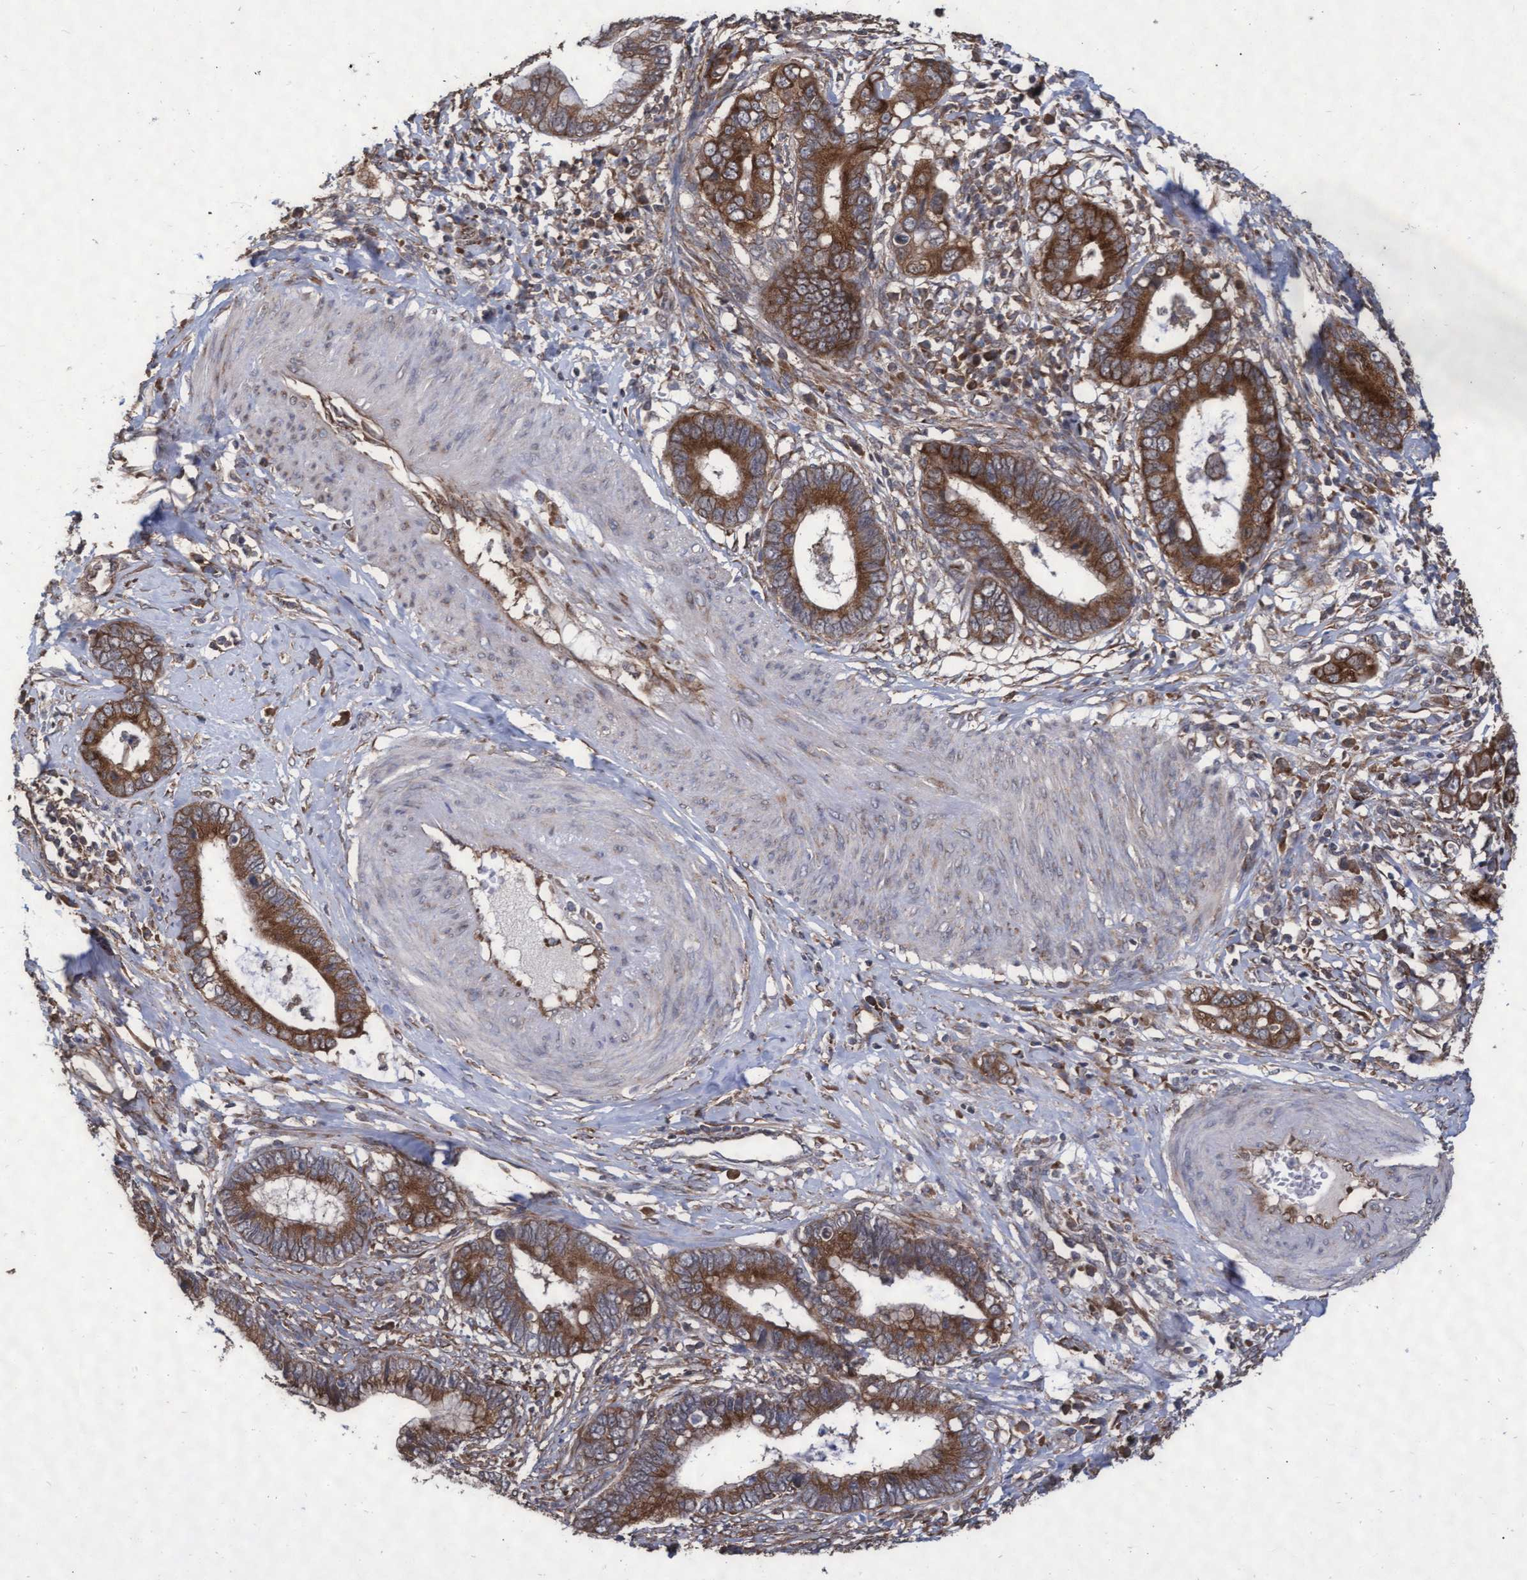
{"staining": {"intensity": "strong", "quantity": ">75%", "location": "cytoplasmic/membranous"}, "tissue": "cervical cancer", "cell_type": "Tumor cells", "image_type": "cancer", "snomed": [{"axis": "morphology", "description": "Adenocarcinoma, NOS"}, {"axis": "topography", "description": "Cervix"}], "caption": "A micrograph of human cervical adenocarcinoma stained for a protein demonstrates strong cytoplasmic/membranous brown staining in tumor cells.", "gene": "ABCF2", "patient": {"sex": "female", "age": 44}}